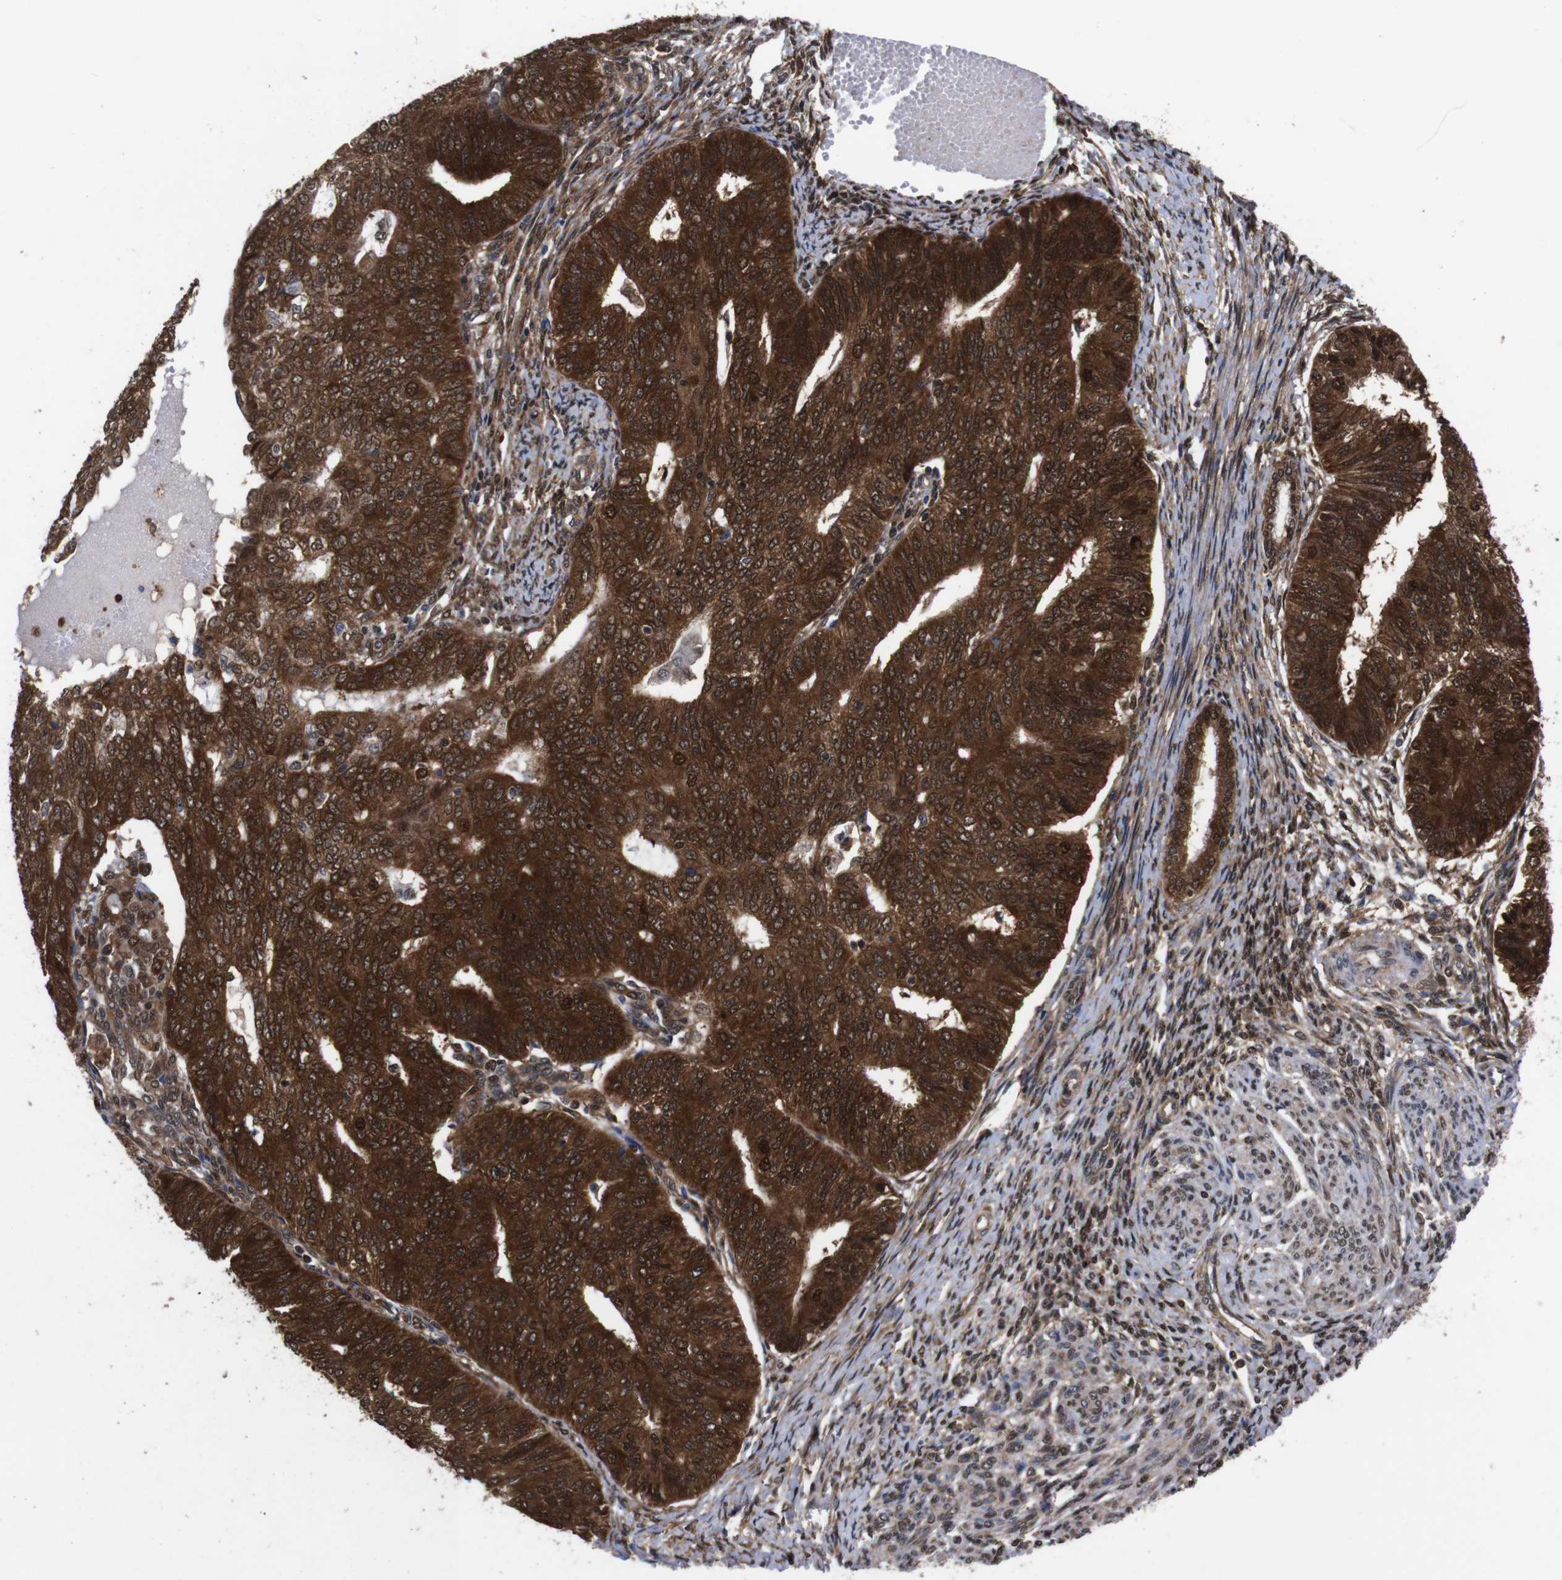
{"staining": {"intensity": "strong", "quantity": ">75%", "location": "cytoplasmic/membranous,nuclear"}, "tissue": "endometrial cancer", "cell_type": "Tumor cells", "image_type": "cancer", "snomed": [{"axis": "morphology", "description": "Adenocarcinoma, NOS"}, {"axis": "topography", "description": "Endometrium"}], "caption": "A brown stain highlights strong cytoplasmic/membranous and nuclear expression of a protein in human endometrial cancer tumor cells. (DAB (3,3'-diaminobenzidine) IHC, brown staining for protein, blue staining for nuclei).", "gene": "UBQLN2", "patient": {"sex": "female", "age": 32}}